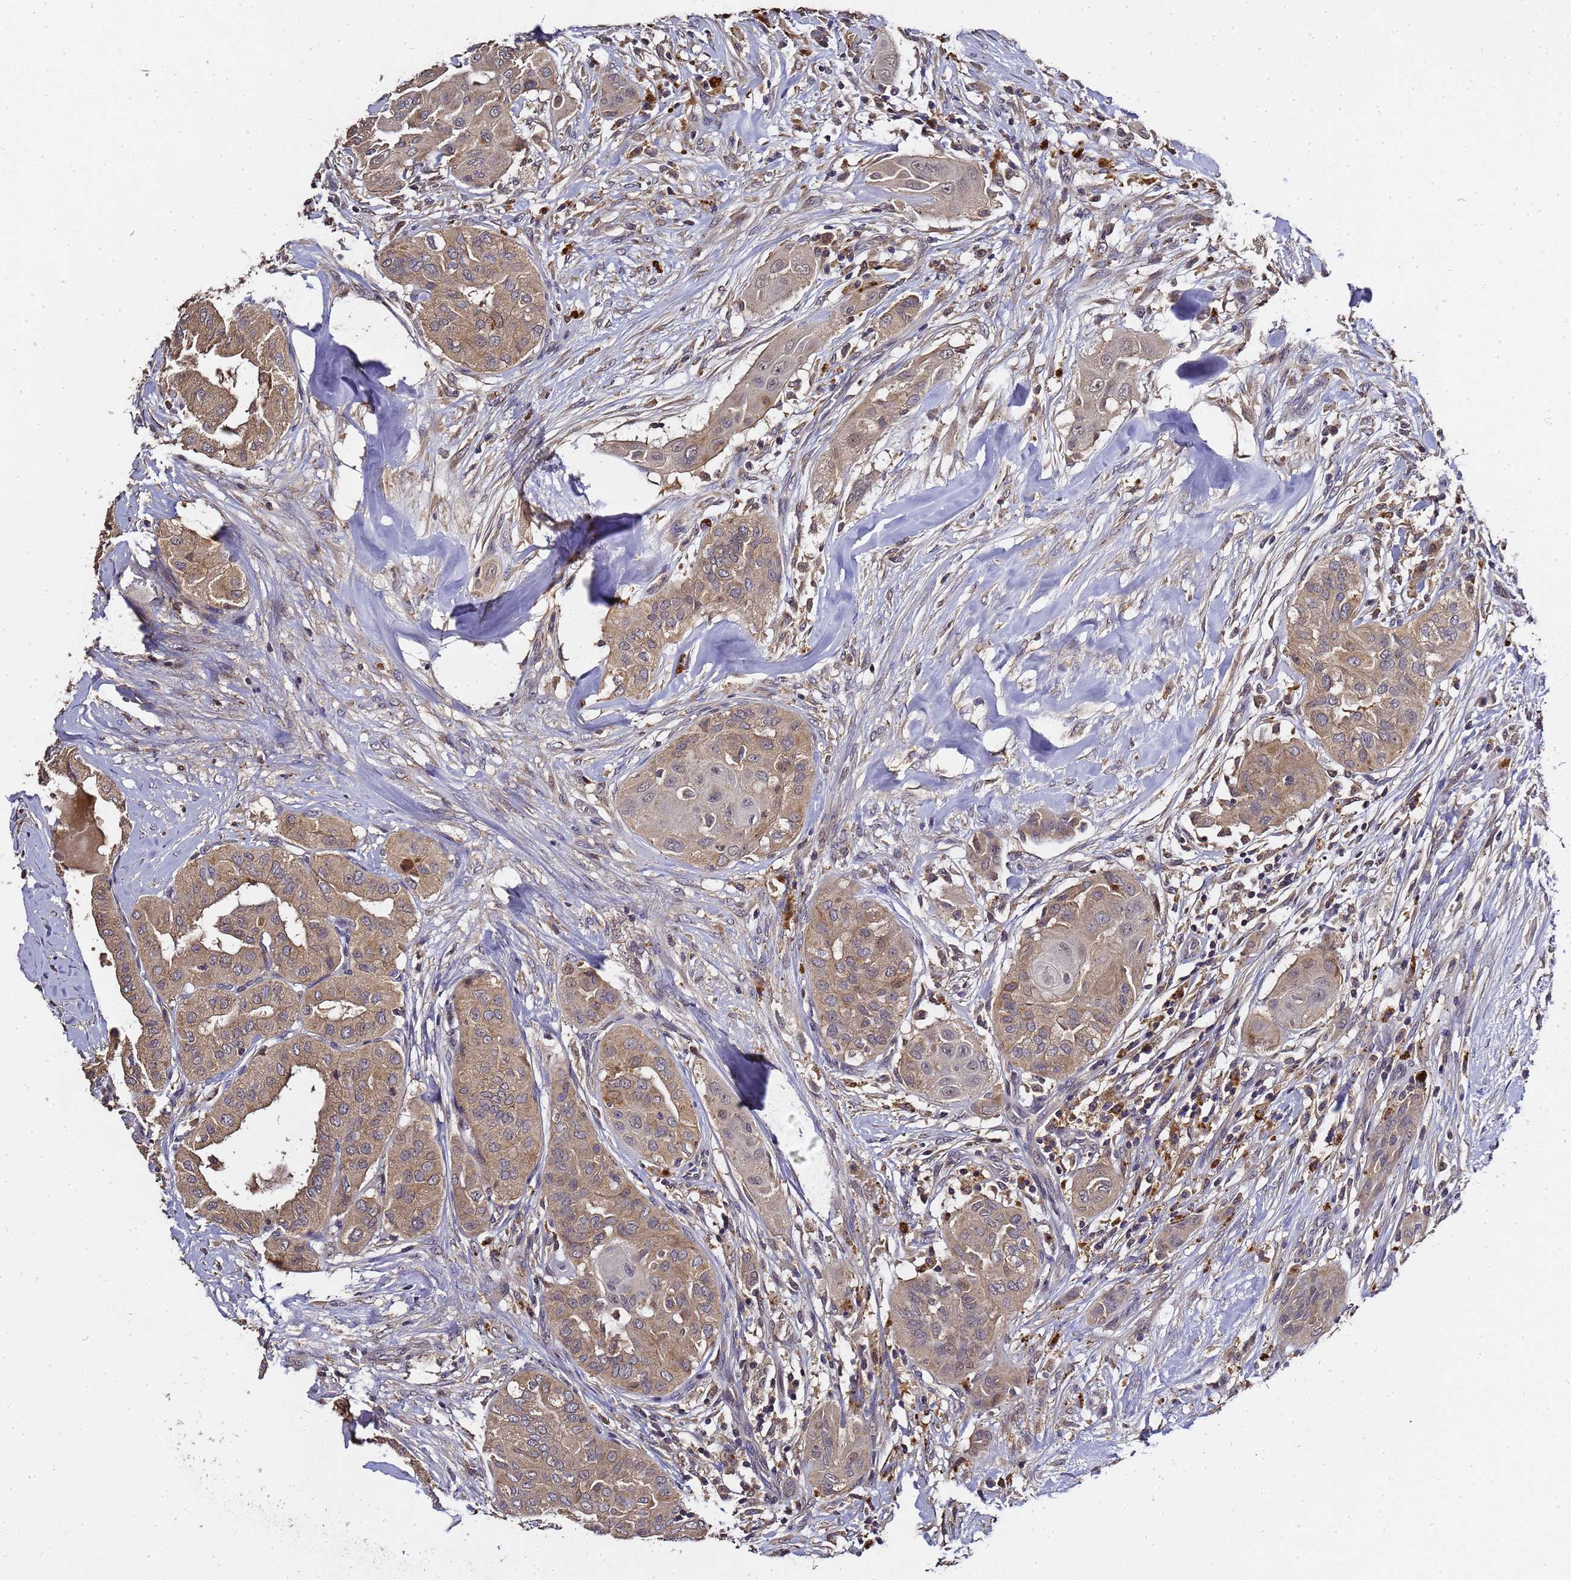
{"staining": {"intensity": "moderate", "quantity": ">75%", "location": "cytoplasmic/membranous,nuclear"}, "tissue": "thyroid cancer", "cell_type": "Tumor cells", "image_type": "cancer", "snomed": [{"axis": "morphology", "description": "Papillary adenocarcinoma, NOS"}, {"axis": "topography", "description": "Thyroid gland"}], "caption": "Immunohistochemistry (IHC) photomicrograph of thyroid papillary adenocarcinoma stained for a protein (brown), which exhibits medium levels of moderate cytoplasmic/membranous and nuclear positivity in about >75% of tumor cells.", "gene": "LGI4", "patient": {"sex": "female", "age": 59}}